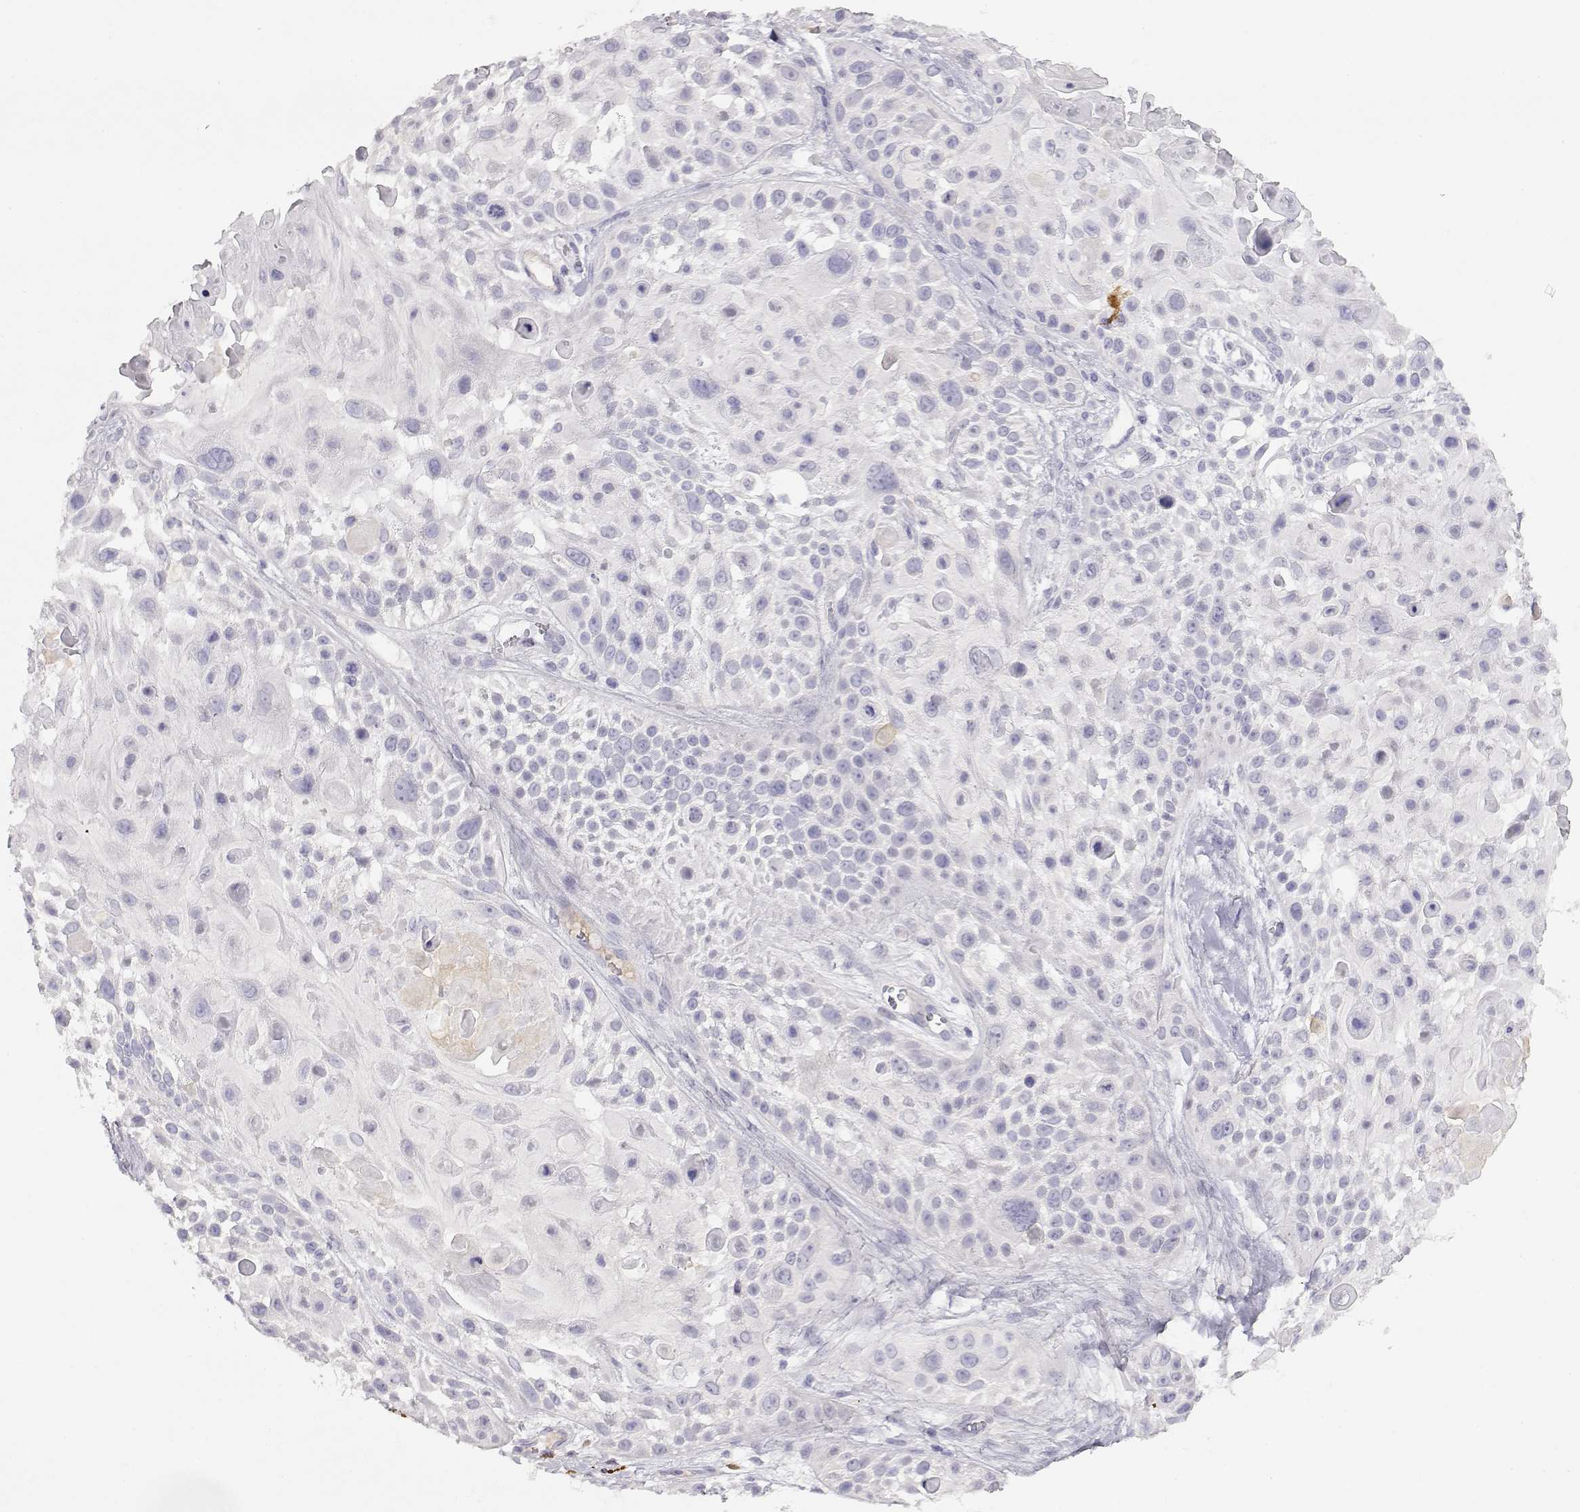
{"staining": {"intensity": "negative", "quantity": "none", "location": "none"}, "tissue": "skin cancer", "cell_type": "Tumor cells", "image_type": "cancer", "snomed": [{"axis": "morphology", "description": "Squamous cell carcinoma, NOS"}, {"axis": "topography", "description": "Skin"}, {"axis": "topography", "description": "Anal"}], "caption": "Immunohistochemical staining of squamous cell carcinoma (skin) reveals no significant positivity in tumor cells.", "gene": "CDHR1", "patient": {"sex": "female", "age": 75}}